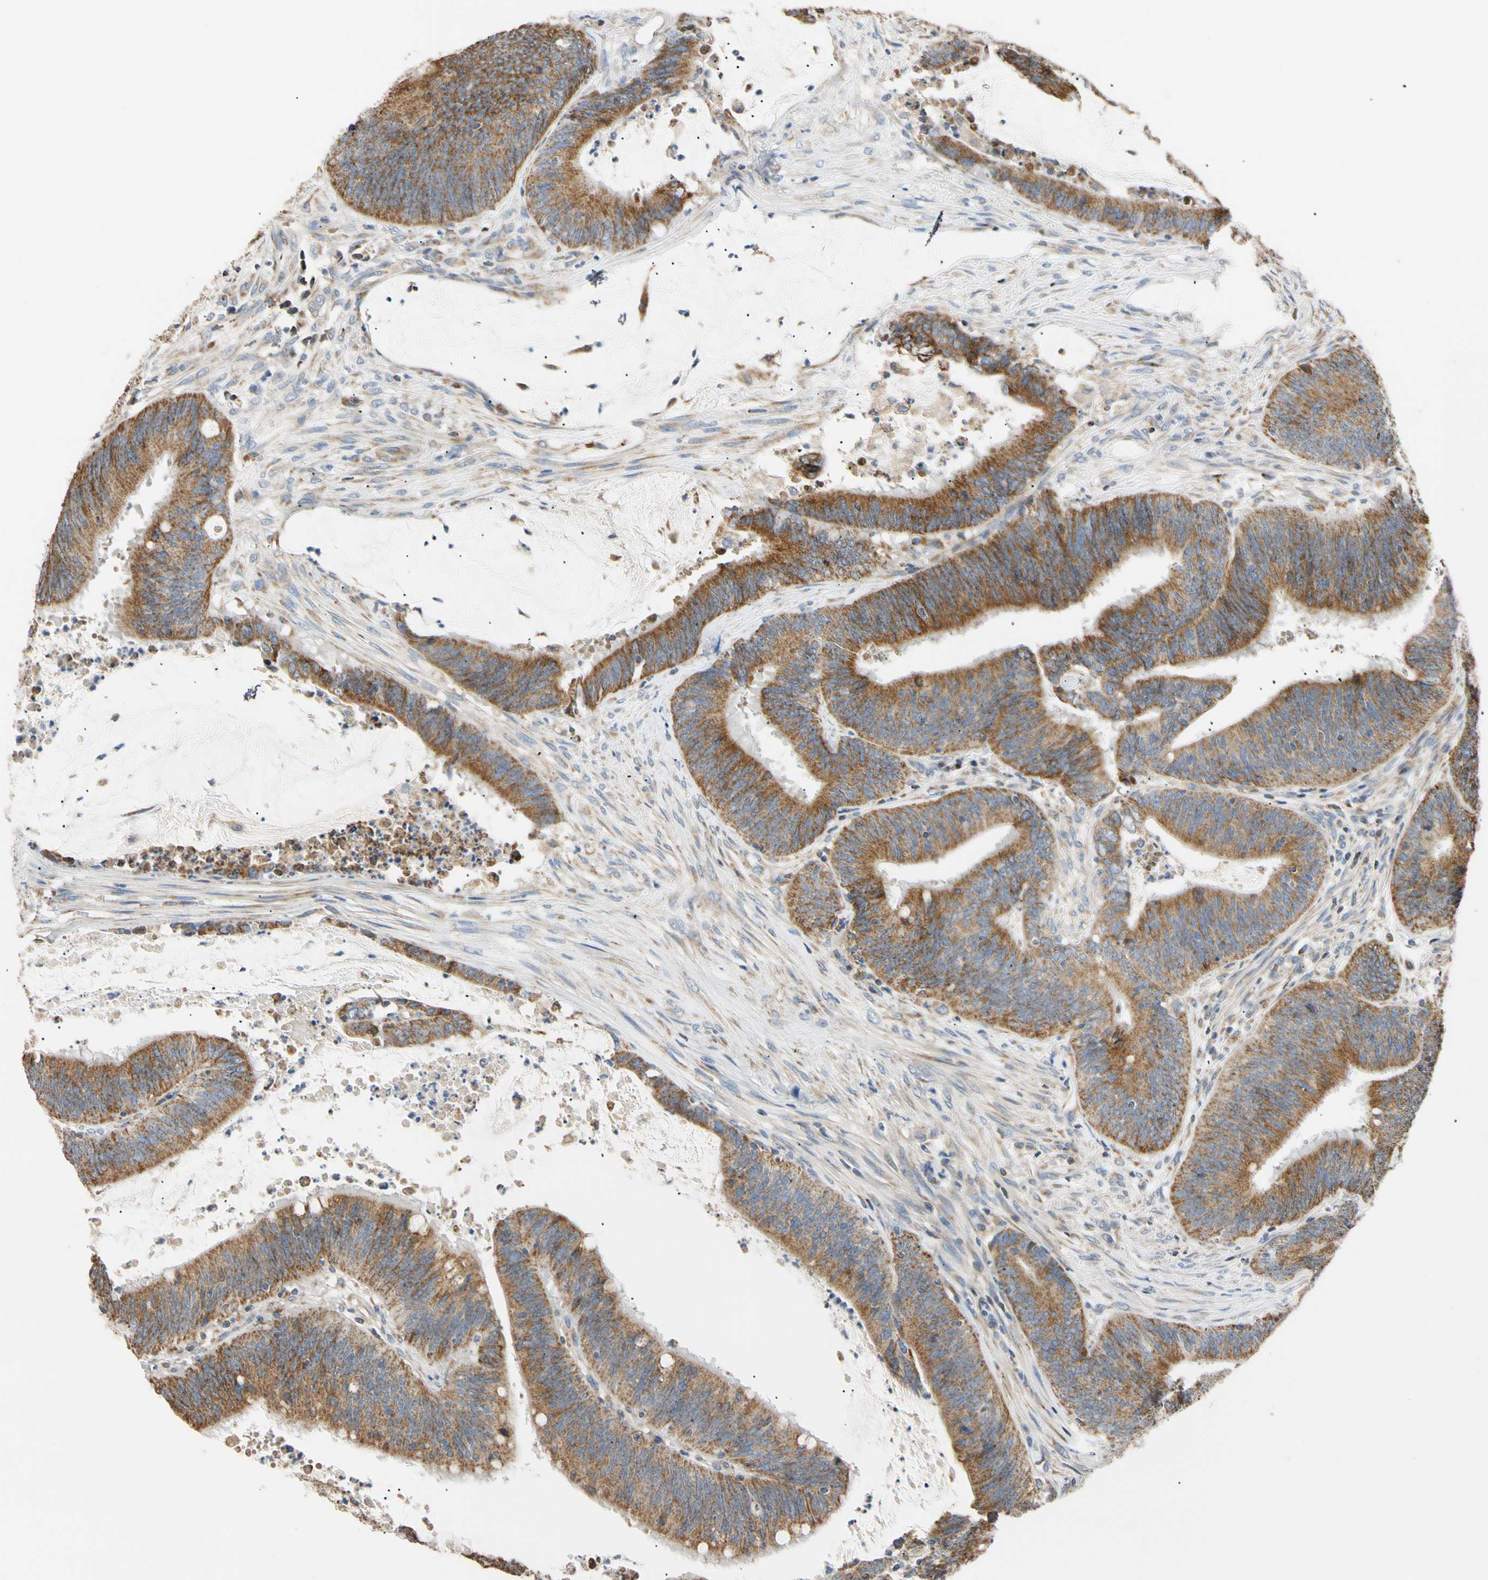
{"staining": {"intensity": "moderate", "quantity": ">75%", "location": "cytoplasmic/membranous"}, "tissue": "colorectal cancer", "cell_type": "Tumor cells", "image_type": "cancer", "snomed": [{"axis": "morphology", "description": "Adenocarcinoma, NOS"}, {"axis": "topography", "description": "Rectum"}], "caption": "High-power microscopy captured an immunohistochemistry (IHC) image of adenocarcinoma (colorectal), revealing moderate cytoplasmic/membranous positivity in approximately >75% of tumor cells.", "gene": "PLGRKT", "patient": {"sex": "female", "age": 66}}